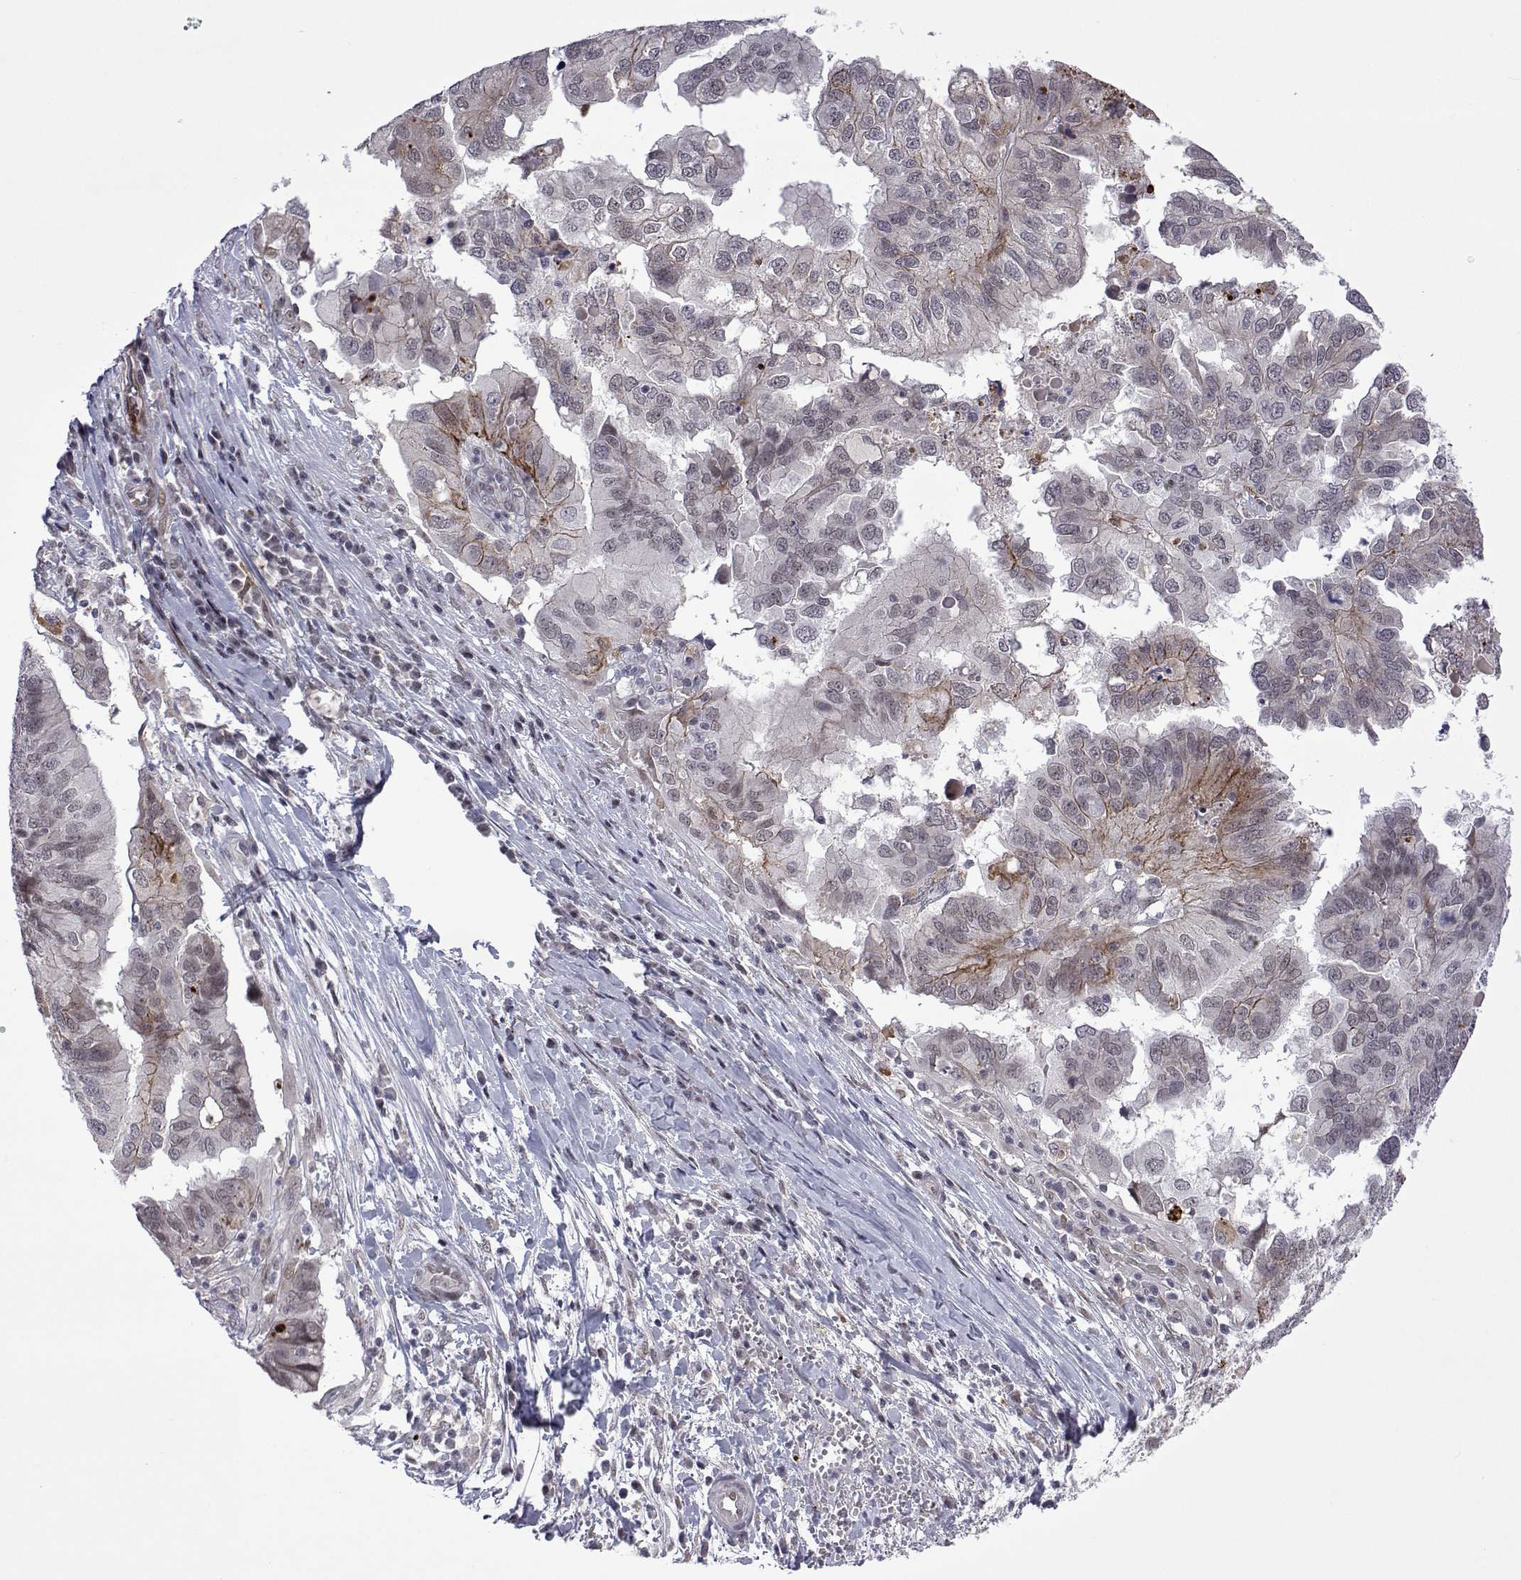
{"staining": {"intensity": "weak", "quantity": "<25%", "location": "cytoplasmic/membranous"}, "tissue": "ovarian cancer", "cell_type": "Tumor cells", "image_type": "cancer", "snomed": [{"axis": "morphology", "description": "Cystadenocarcinoma, serous, NOS"}, {"axis": "topography", "description": "Ovary"}], "caption": "Micrograph shows no protein positivity in tumor cells of serous cystadenocarcinoma (ovarian) tissue.", "gene": "EFCAB3", "patient": {"sex": "female", "age": 79}}